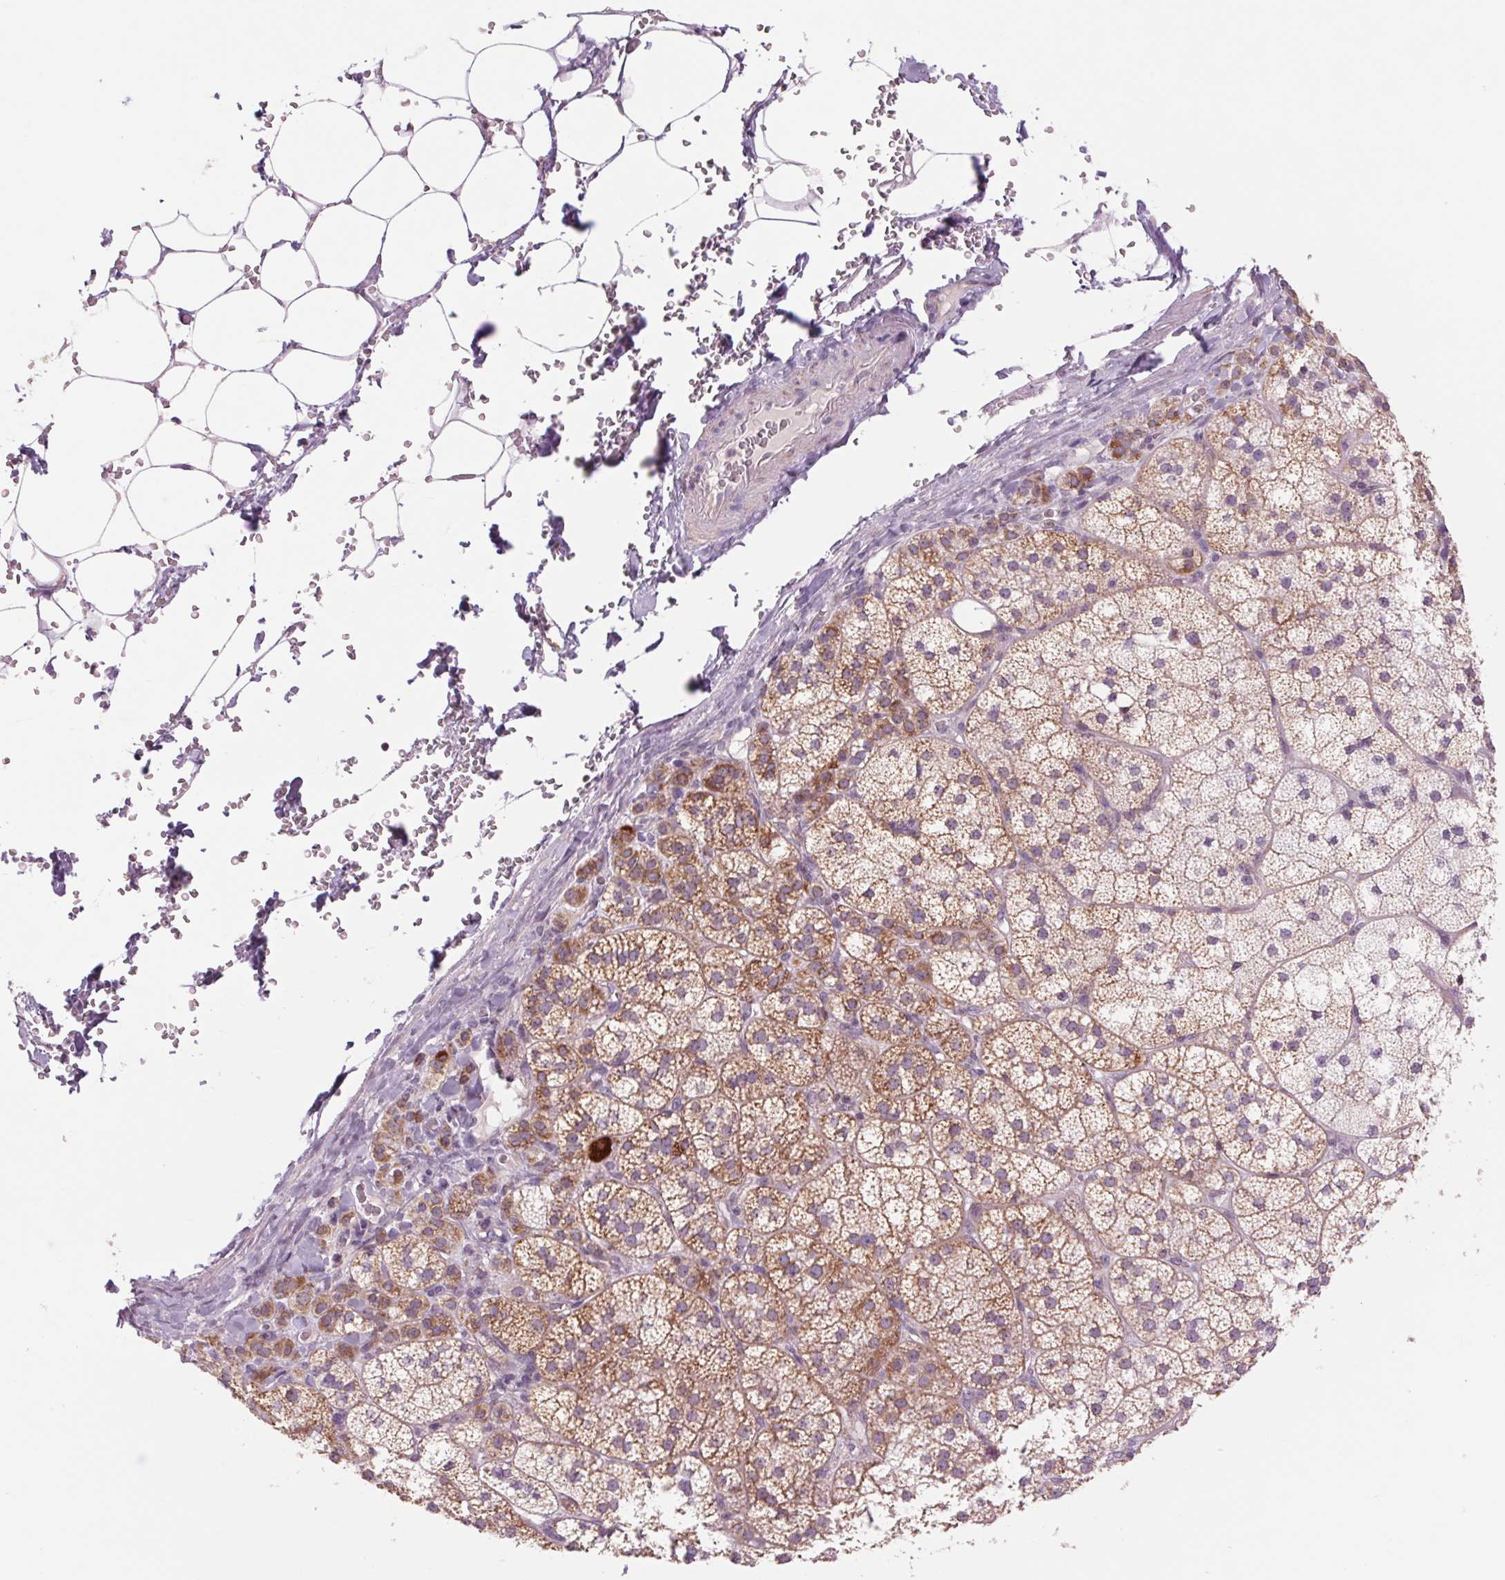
{"staining": {"intensity": "strong", "quantity": "25%-75%", "location": "cytoplasmic/membranous"}, "tissue": "adrenal gland", "cell_type": "Glandular cells", "image_type": "normal", "snomed": [{"axis": "morphology", "description": "Normal tissue, NOS"}, {"axis": "topography", "description": "Adrenal gland"}], "caption": "Strong cytoplasmic/membranous positivity for a protein is appreciated in approximately 25%-75% of glandular cells of normal adrenal gland using immunohistochemistry (IHC).", "gene": "COX6A1", "patient": {"sex": "female", "age": 60}}